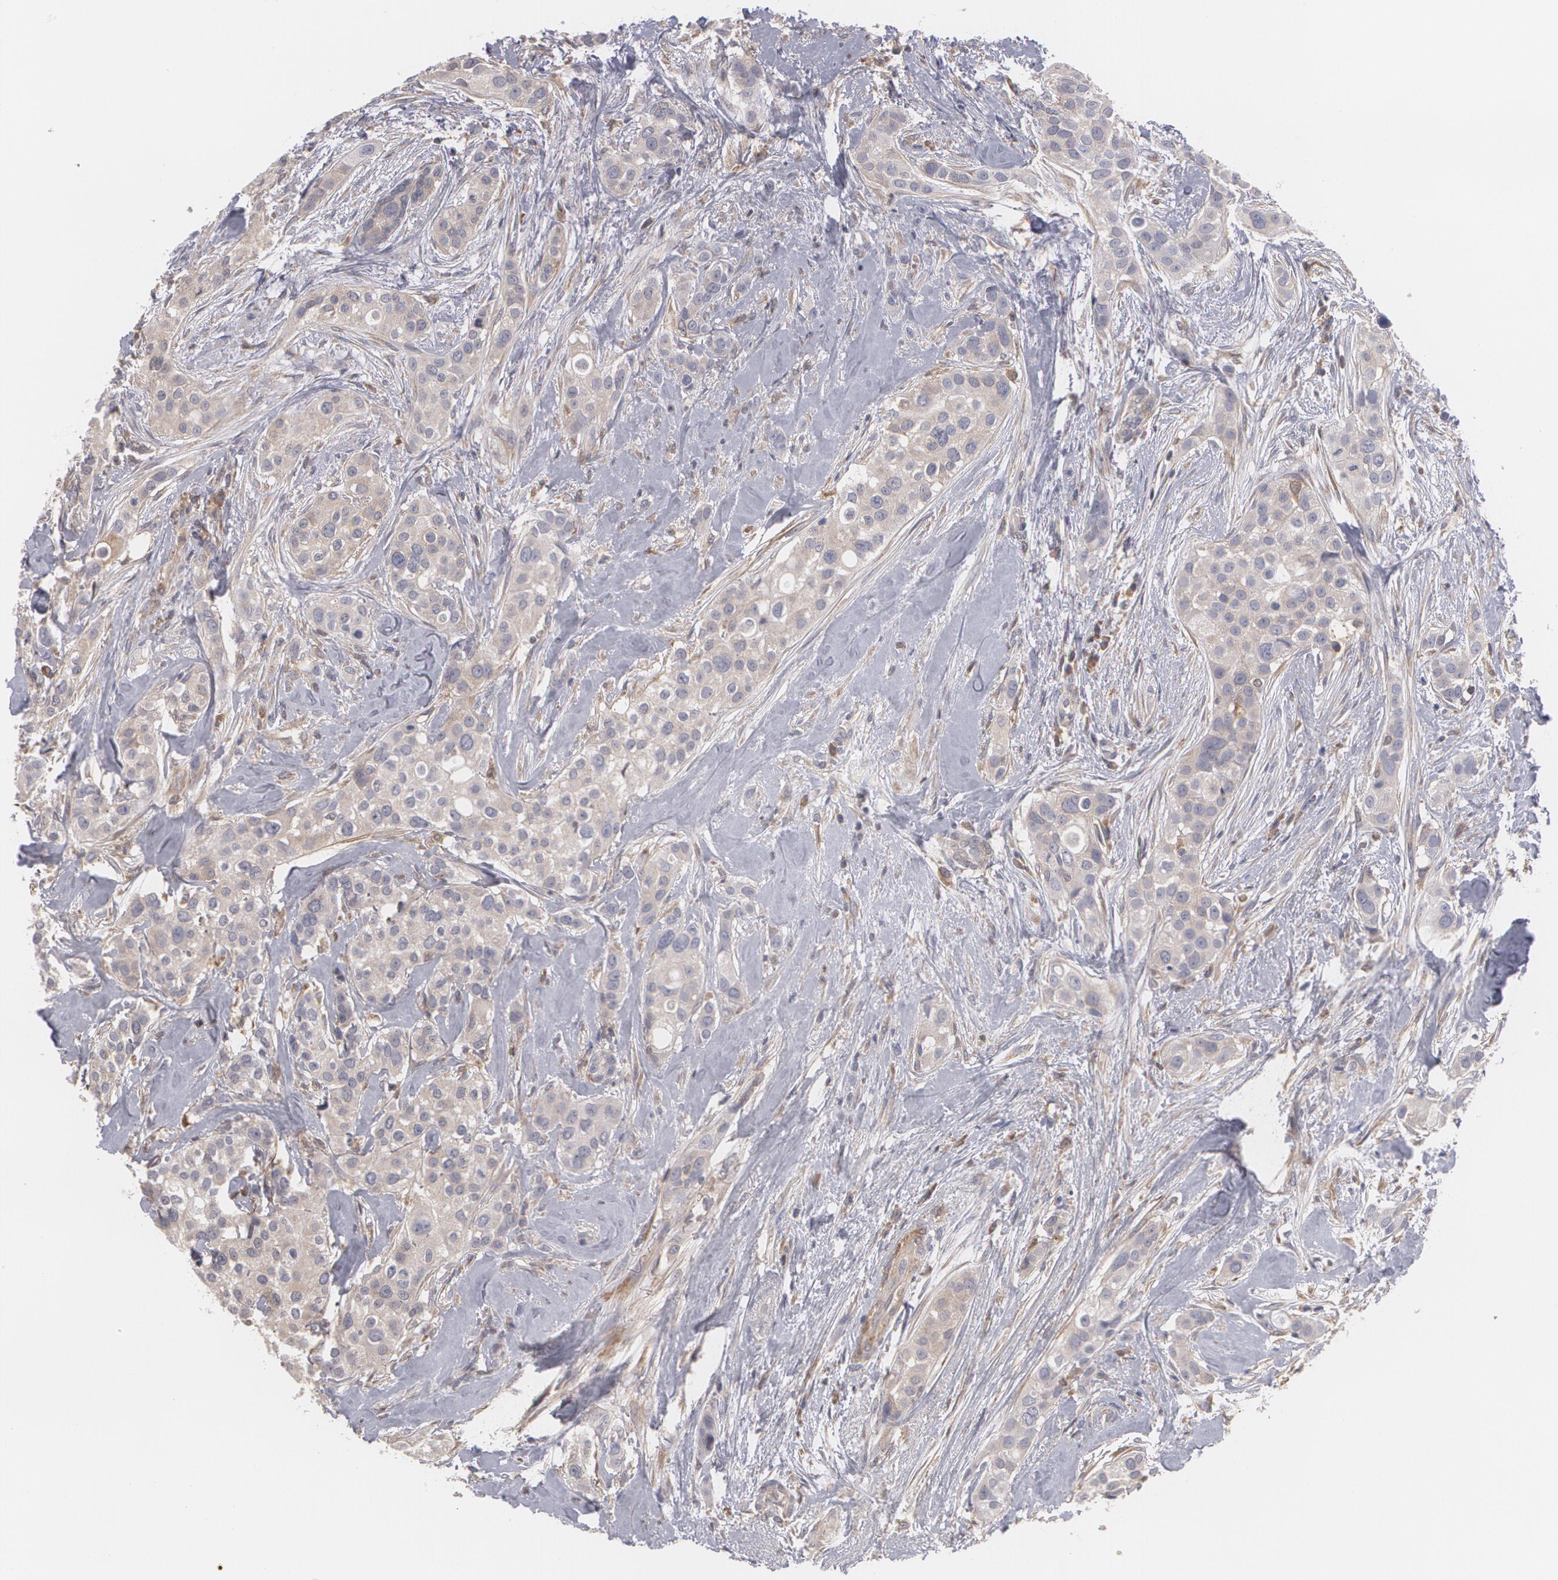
{"staining": {"intensity": "weak", "quantity": ">75%", "location": "cytoplasmic/membranous"}, "tissue": "breast cancer", "cell_type": "Tumor cells", "image_type": "cancer", "snomed": [{"axis": "morphology", "description": "Duct carcinoma"}, {"axis": "topography", "description": "Breast"}], "caption": "High-magnification brightfield microscopy of breast cancer stained with DAB (3,3'-diaminobenzidine) (brown) and counterstained with hematoxylin (blue). tumor cells exhibit weak cytoplasmic/membranous staining is seen in about>75% of cells.", "gene": "MTHFD1", "patient": {"sex": "female", "age": 45}}